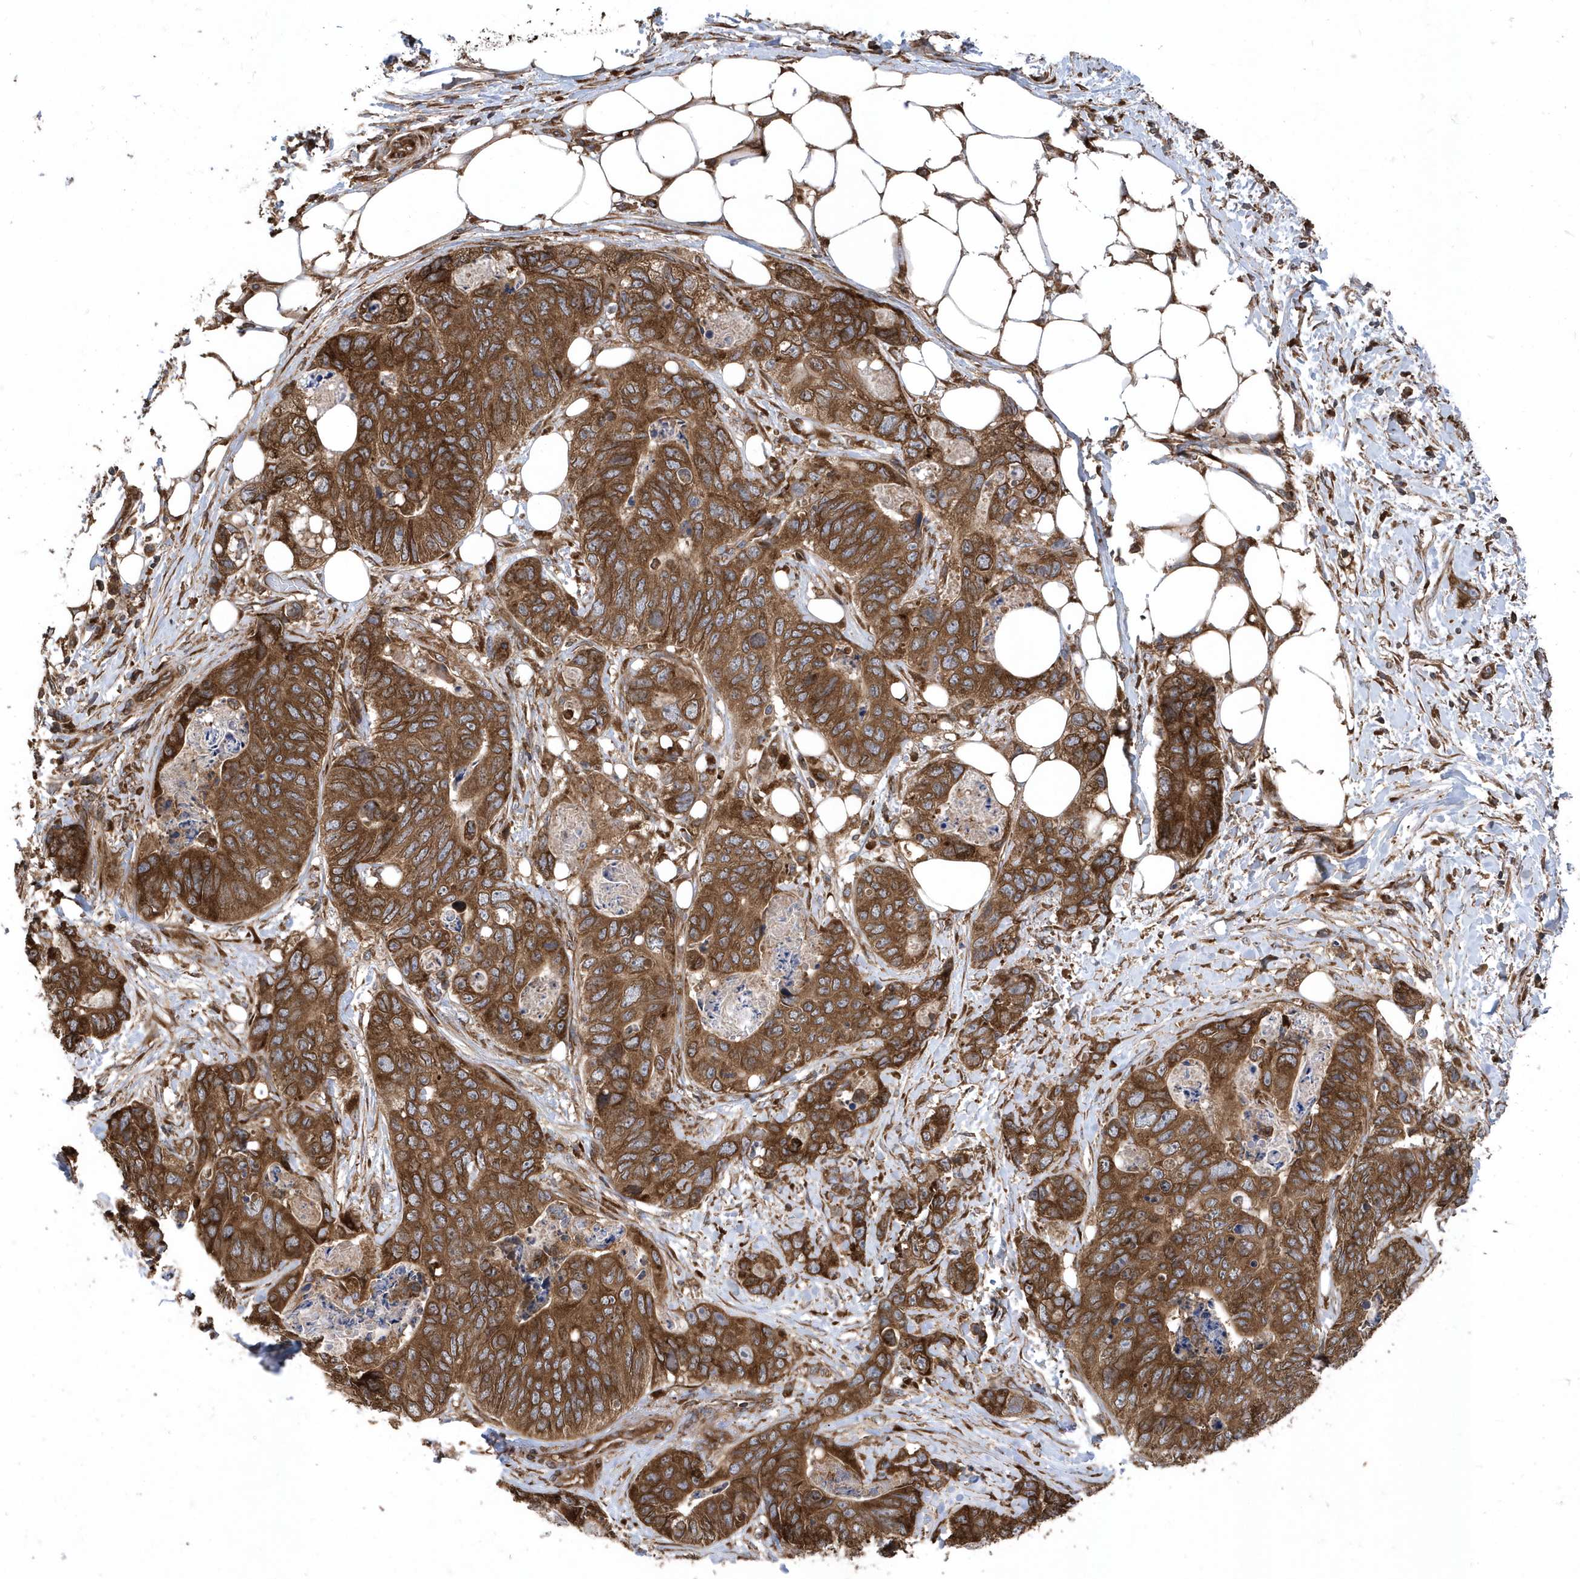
{"staining": {"intensity": "strong", "quantity": ">75%", "location": "cytoplasmic/membranous"}, "tissue": "stomach cancer", "cell_type": "Tumor cells", "image_type": "cancer", "snomed": [{"axis": "morphology", "description": "Adenocarcinoma, NOS"}, {"axis": "topography", "description": "Stomach"}], "caption": "A brown stain shows strong cytoplasmic/membranous expression of a protein in human stomach cancer tumor cells.", "gene": "WASHC5", "patient": {"sex": "female", "age": 89}}